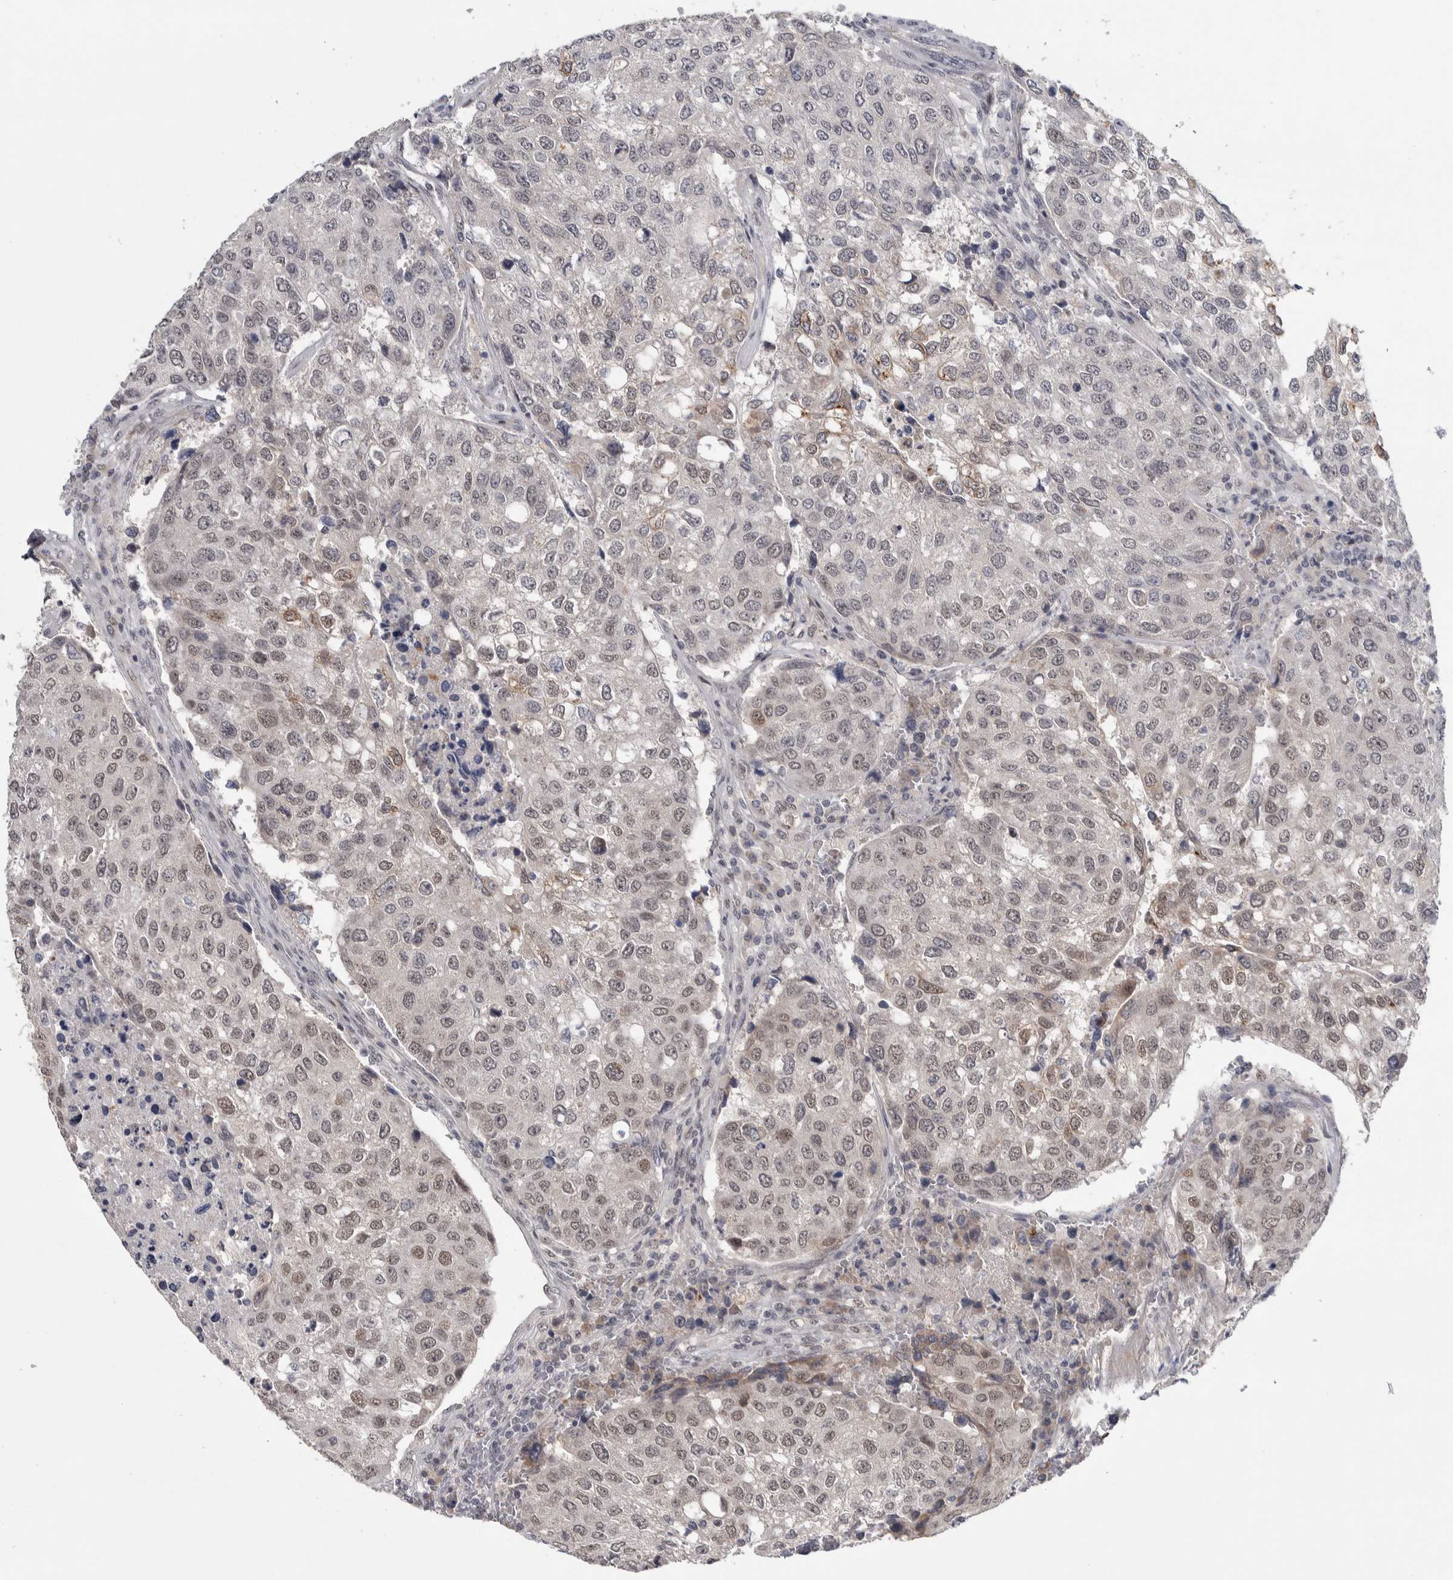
{"staining": {"intensity": "strong", "quantity": "<25%", "location": "nuclear"}, "tissue": "urothelial cancer", "cell_type": "Tumor cells", "image_type": "cancer", "snomed": [{"axis": "morphology", "description": "Urothelial carcinoma, High grade"}, {"axis": "topography", "description": "Lymph node"}, {"axis": "topography", "description": "Urinary bladder"}], "caption": "An immunohistochemistry (IHC) image of tumor tissue is shown. Protein staining in brown labels strong nuclear positivity in urothelial cancer within tumor cells.", "gene": "ASPN", "patient": {"sex": "male", "age": 51}}